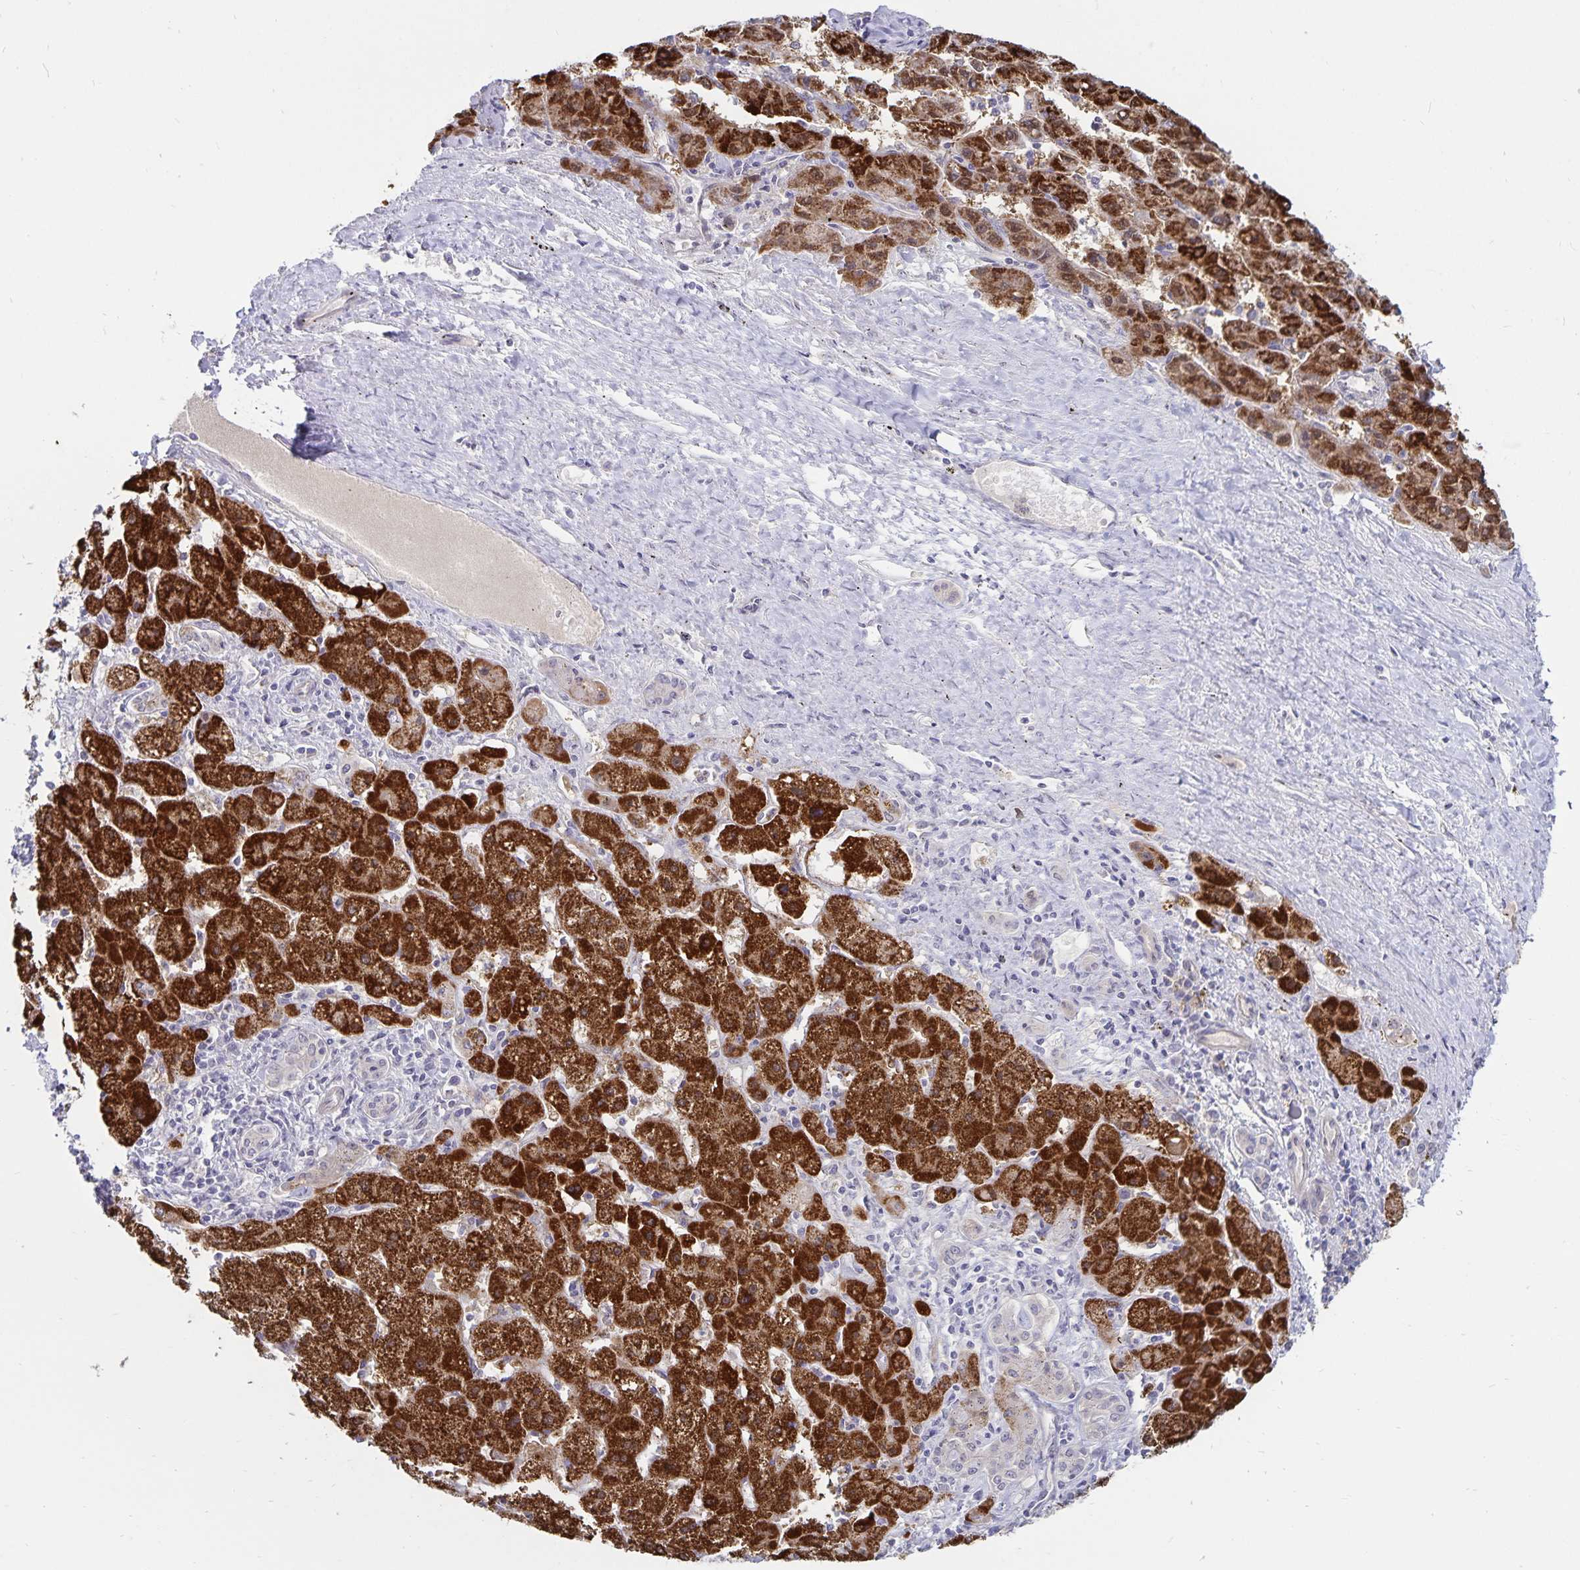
{"staining": {"intensity": "strong", "quantity": ">75%", "location": "cytoplasmic/membranous"}, "tissue": "liver cancer", "cell_type": "Tumor cells", "image_type": "cancer", "snomed": [{"axis": "morphology", "description": "Carcinoma, Hepatocellular, NOS"}, {"axis": "topography", "description": "Liver"}], "caption": "IHC image of neoplastic tissue: human liver cancer (hepatocellular carcinoma) stained using immunohistochemistry (IHC) reveals high levels of strong protein expression localized specifically in the cytoplasmic/membranous of tumor cells, appearing as a cytoplasmic/membranous brown color.", "gene": "CDKN2B", "patient": {"sex": "female", "age": 82}}